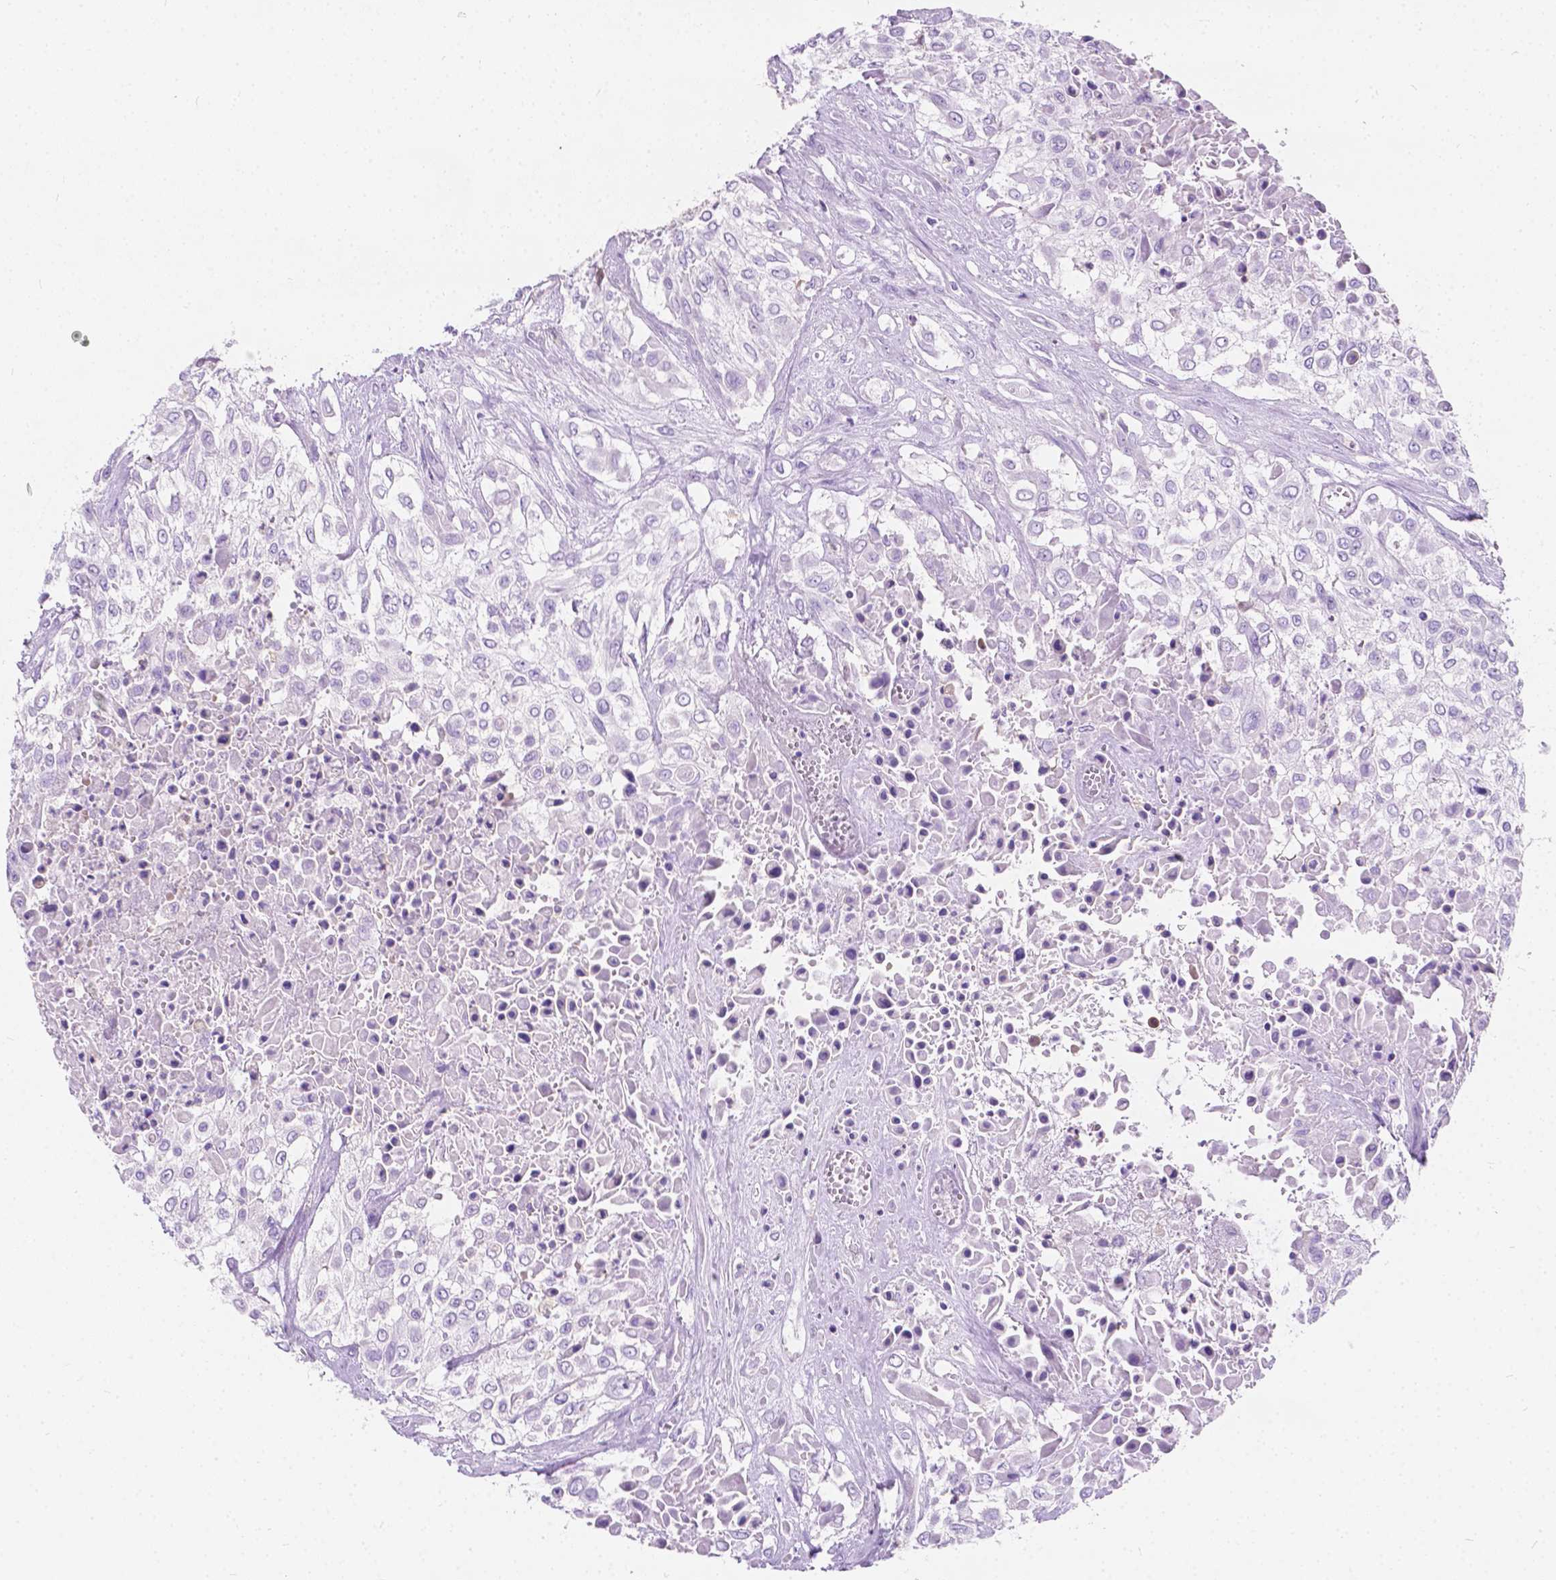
{"staining": {"intensity": "negative", "quantity": "none", "location": "none"}, "tissue": "urothelial cancer", "cell_type": "Tumor cells", "image_type": "cancer", "snomed": [{"axis": "morphology", "description": "Urothelial carcinoma, High grade"}, {"axis": "topography", "description": "Urinary bladder"}], "caption": "Urothelial carcinoma (high-grade) stained for a protein using IHC shows no positivity tumor cells.", "gene": "GNAO1", "patient": {"sex": "male", "age": 57}}